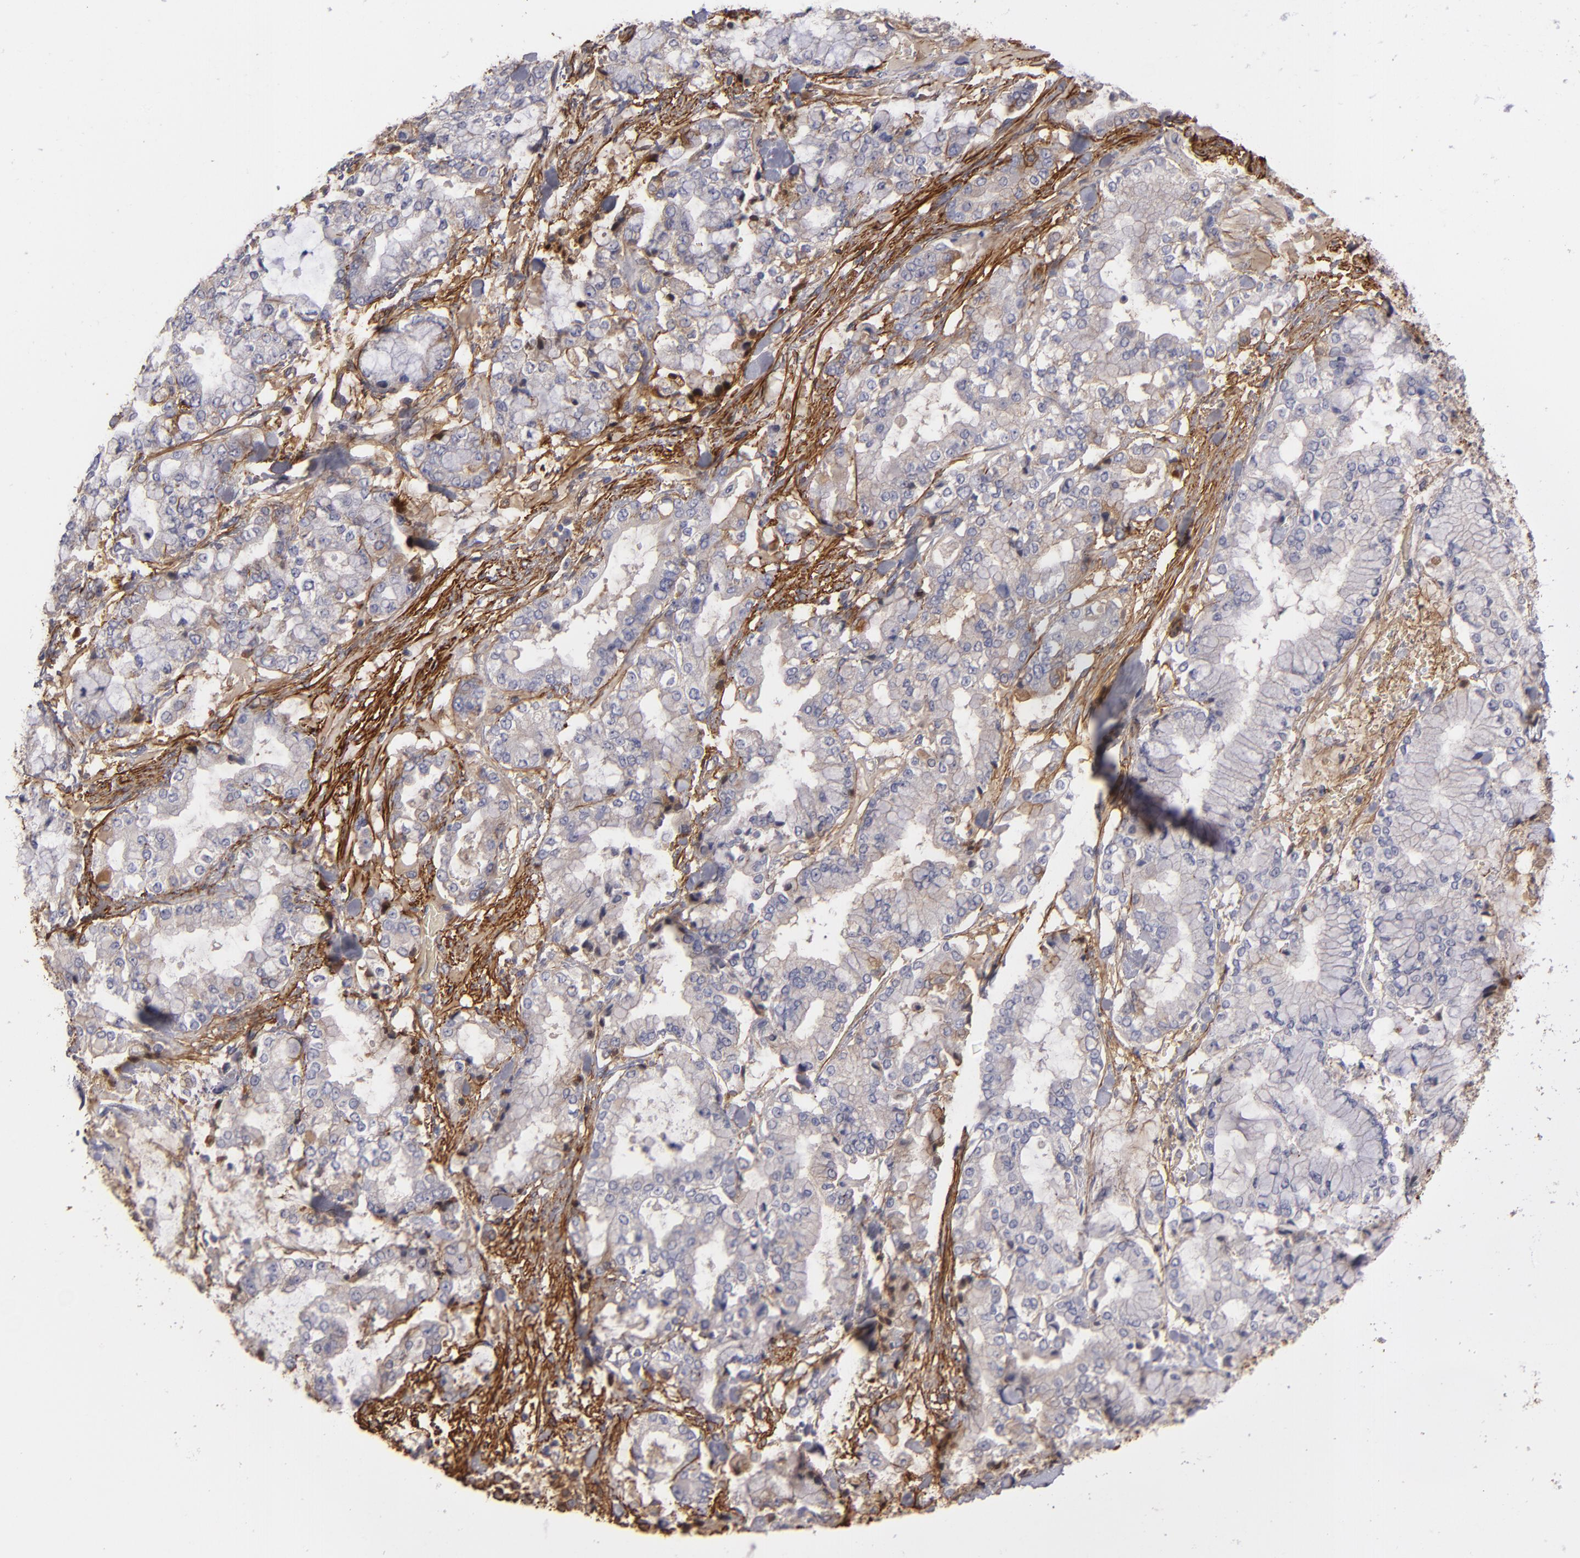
{"staining": {"intensity": "negative", "quantity": "none", "location": "none"}, "tissue": "stomach cancer", "cell_type": "Tumor cells", "image_type": "cancer", "snomed": [{"axis": "morphology", "description": "Normal tissue, NOS"}, {"axis": "morphology", "description": "Adenocarcinoma, NOS"}, {"axis": "topography", "description": "Stomach, upper"}, {"axis": "topography", "description": "Stomach"}], "caption": "Tumor cells show no significant expression in stomach cancer (adenocarcinoma). (Immunohistochemistry (ihc), brightfield microscopy, high magnification).", "gene": "FBLN1", "patient": {"sex": "male", "age": 76}}